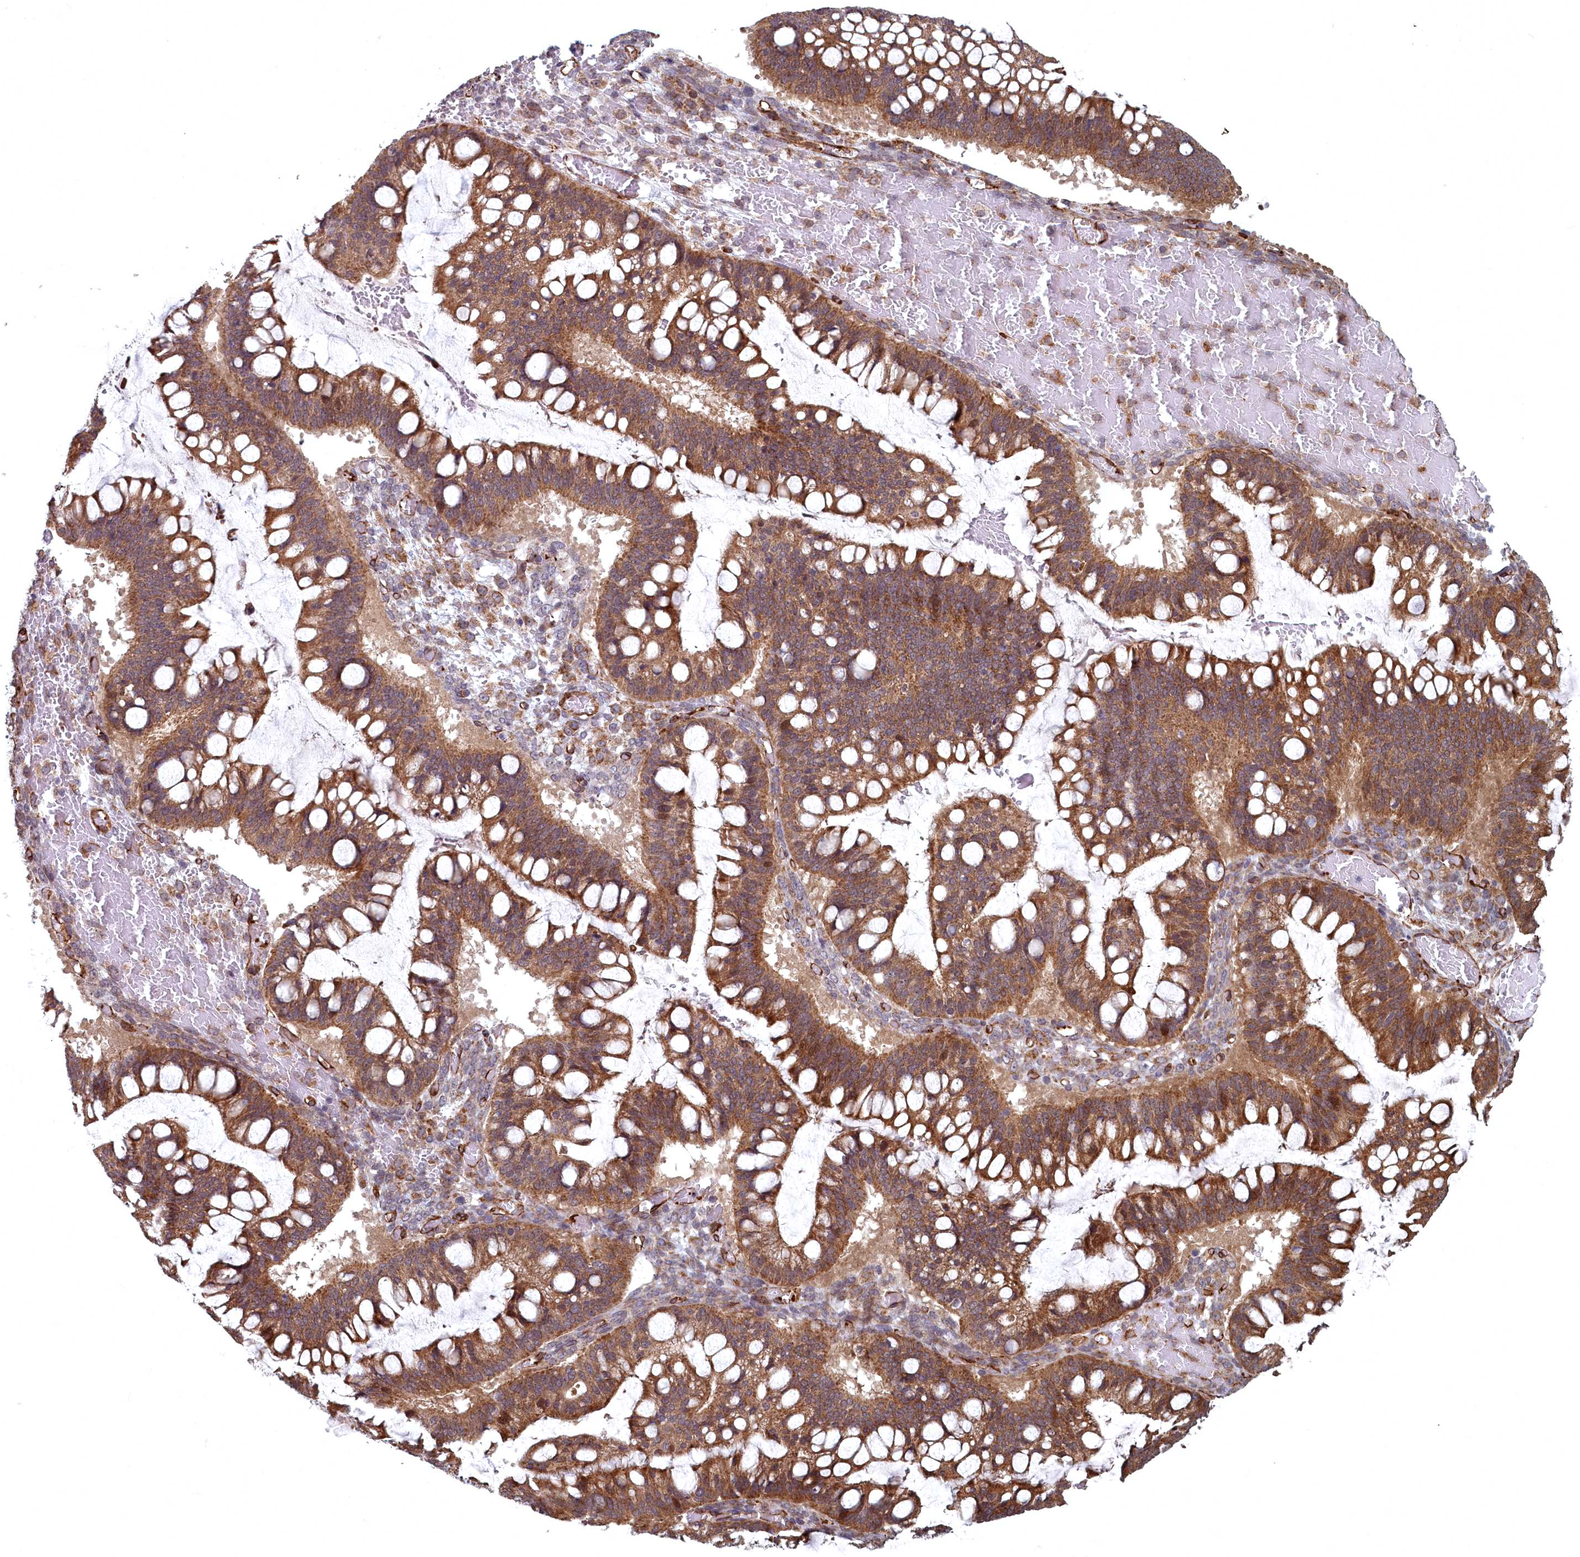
{"staining": {"intensity": "strong", "quantity": ">75%", "location": "cytoplasmic/membranous"}, "tissue": "ovarian cancer", "cell_type": "Tumor cells", "image_type": "cancer", "snomed": [{"axis": "morphology", "description": "Cystadenocarcinoma, mucinous, NOS"}, {"axis": "topography", "description": "Ovary"}], "caption": "Mucinous cystadenocarcinoma (ovarian) stained with a protein marker displays strong staining in tumor cells.", "gene": "TSPYL4", "patient": {"sex": "female", "age": 73}}